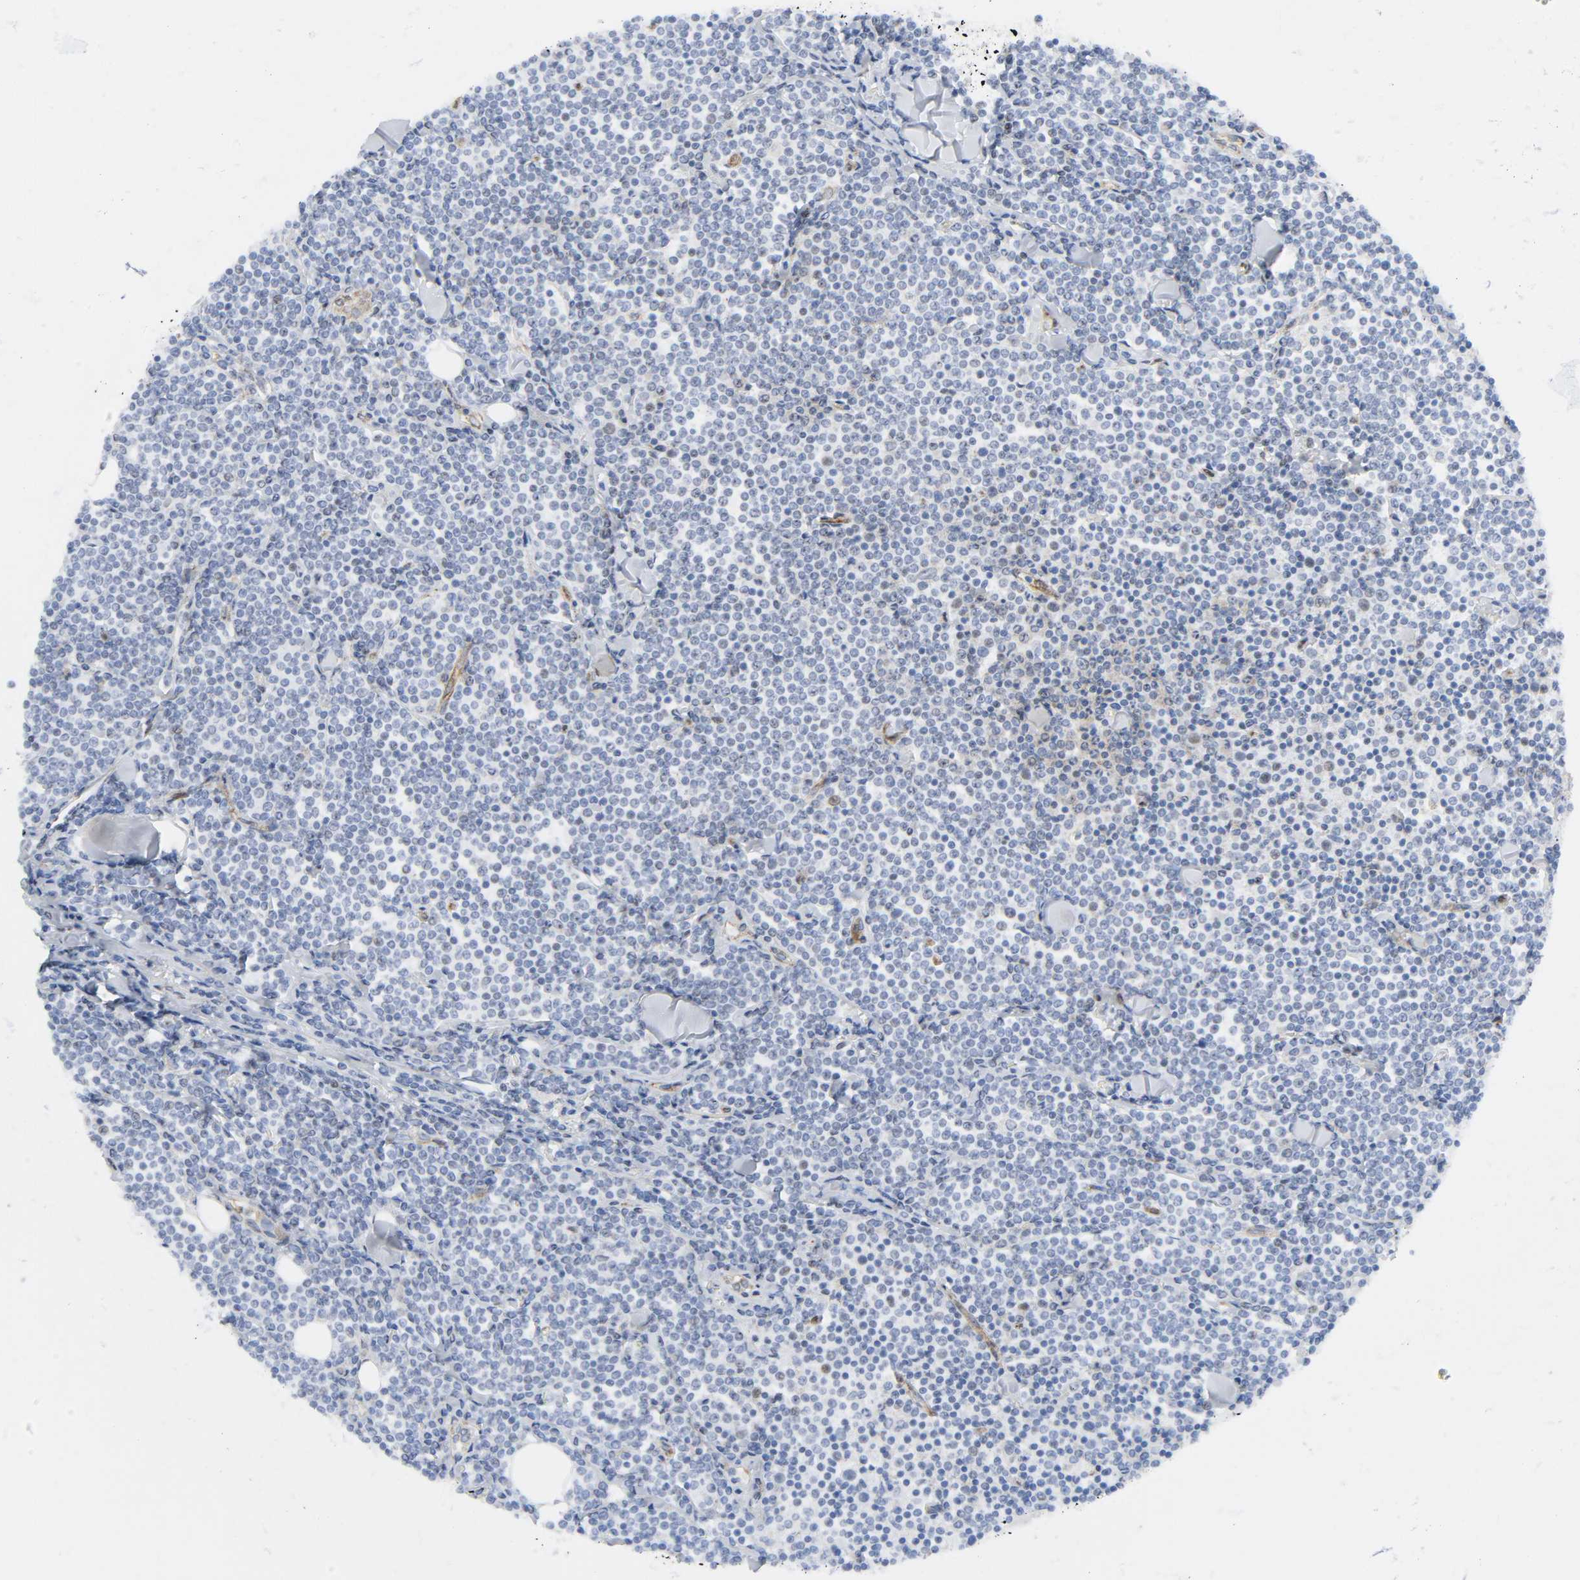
{"staining": {"intensity": "negative", "quantity": "none", "location": "none"}, "tissue": "lymphoma", "cell_type": "Tumor cells", "image_type": "cancer", "snomed": [{"axis": "morphology", "description": "Malignant lymphoma, non-Hodgkin's type, Low grade"}, {"axis": "topography", "description": "Soft tissue"}], "caption": "Lymphoma was stained to show a protein in brown. There is no significant staining in tumor cells.", "gene": "DOCK1", "patient": {"sex": "male", "age": 92}}